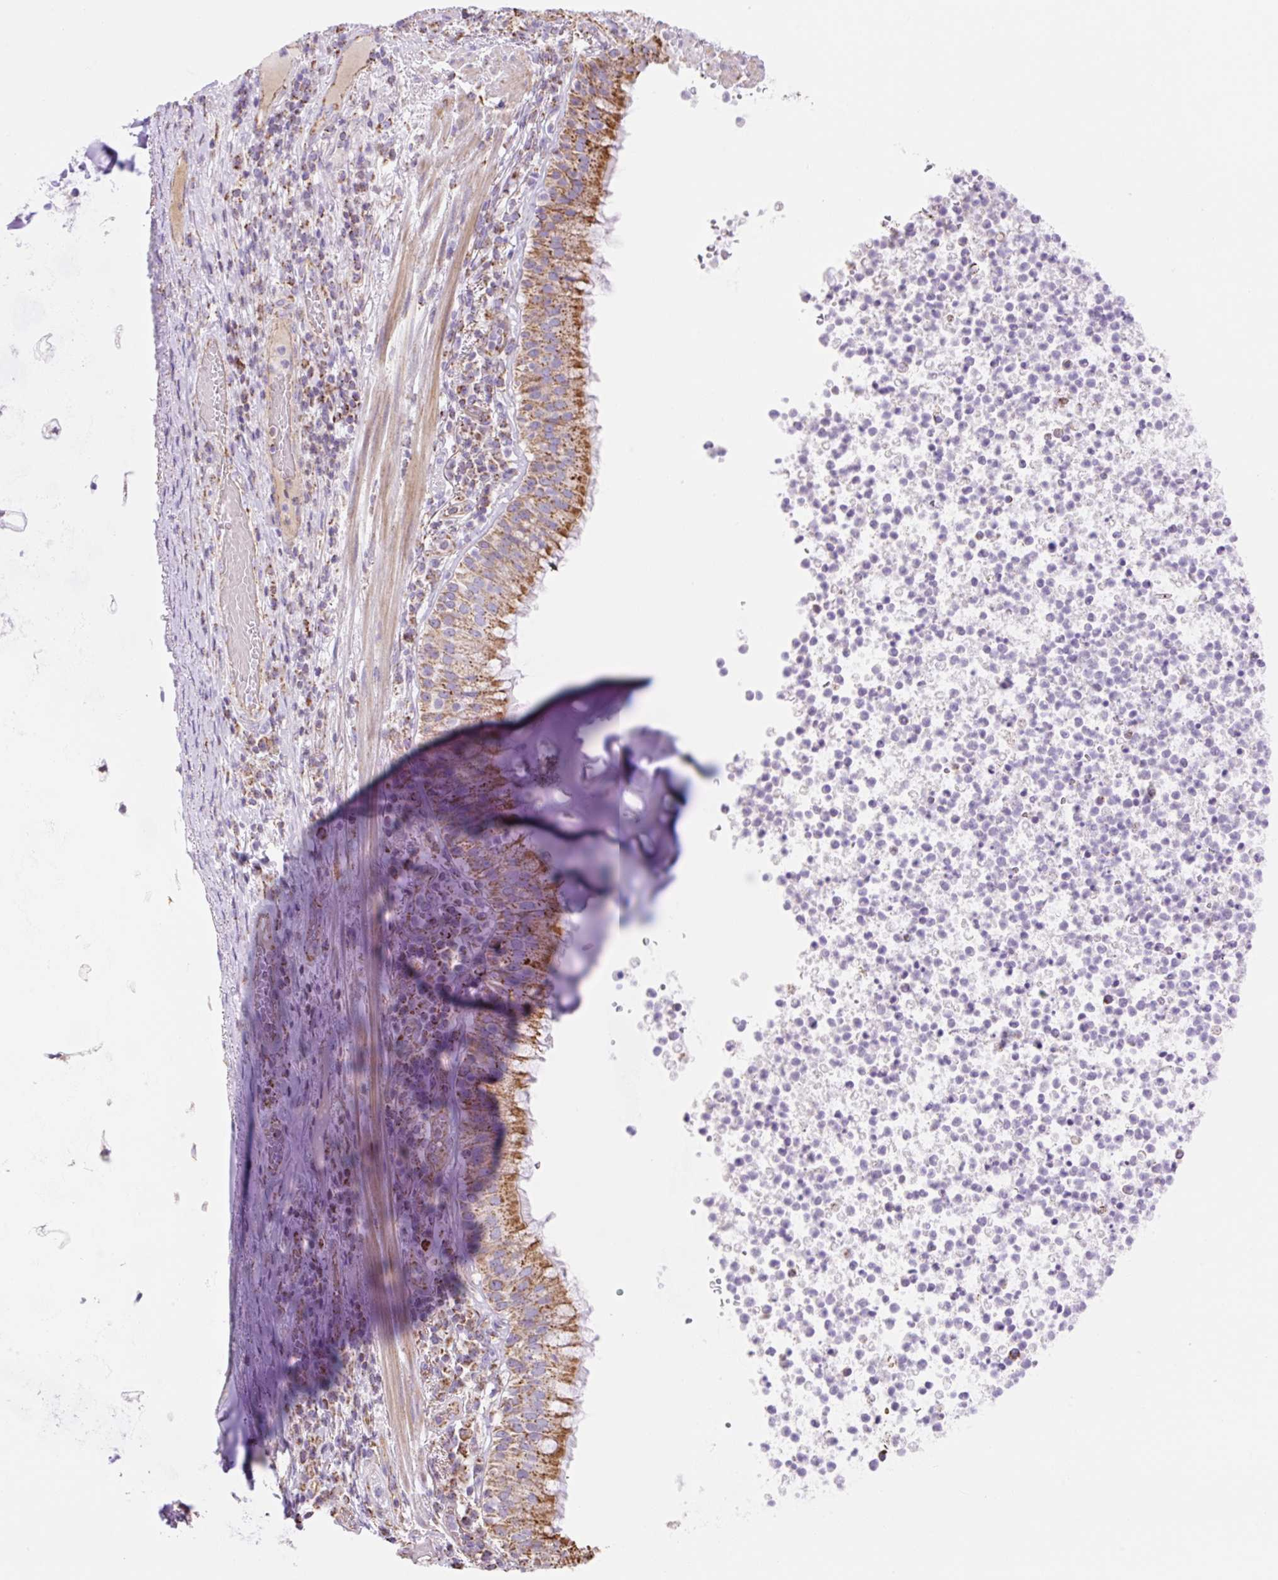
{"staining": {"intensity": "moderate", "quantity": ">75%", "location": "cytoplasmic/membranous"}, "tissue": "bronchus", "cell_type": "Respiratory epithelial cells", "image_type": "normal", "snomed": [{"axis": "morphology", "description": "Normal tissue, NOS"}, {"axis": "topography", "description": "Cartilage tissue"}, {"axis": "topography", "description": "Bronchus"}], "caption": "Immunohistochemistry histopathology image of unremarkable human bronchus stained for a protein (brown), which displays medium levels of moderate cytoplasmic/membranous positivity in approximately >75% of respiratory epithelial cells.", "gene": "ESAM", "patient": {"sex": "male", "age": 56}}